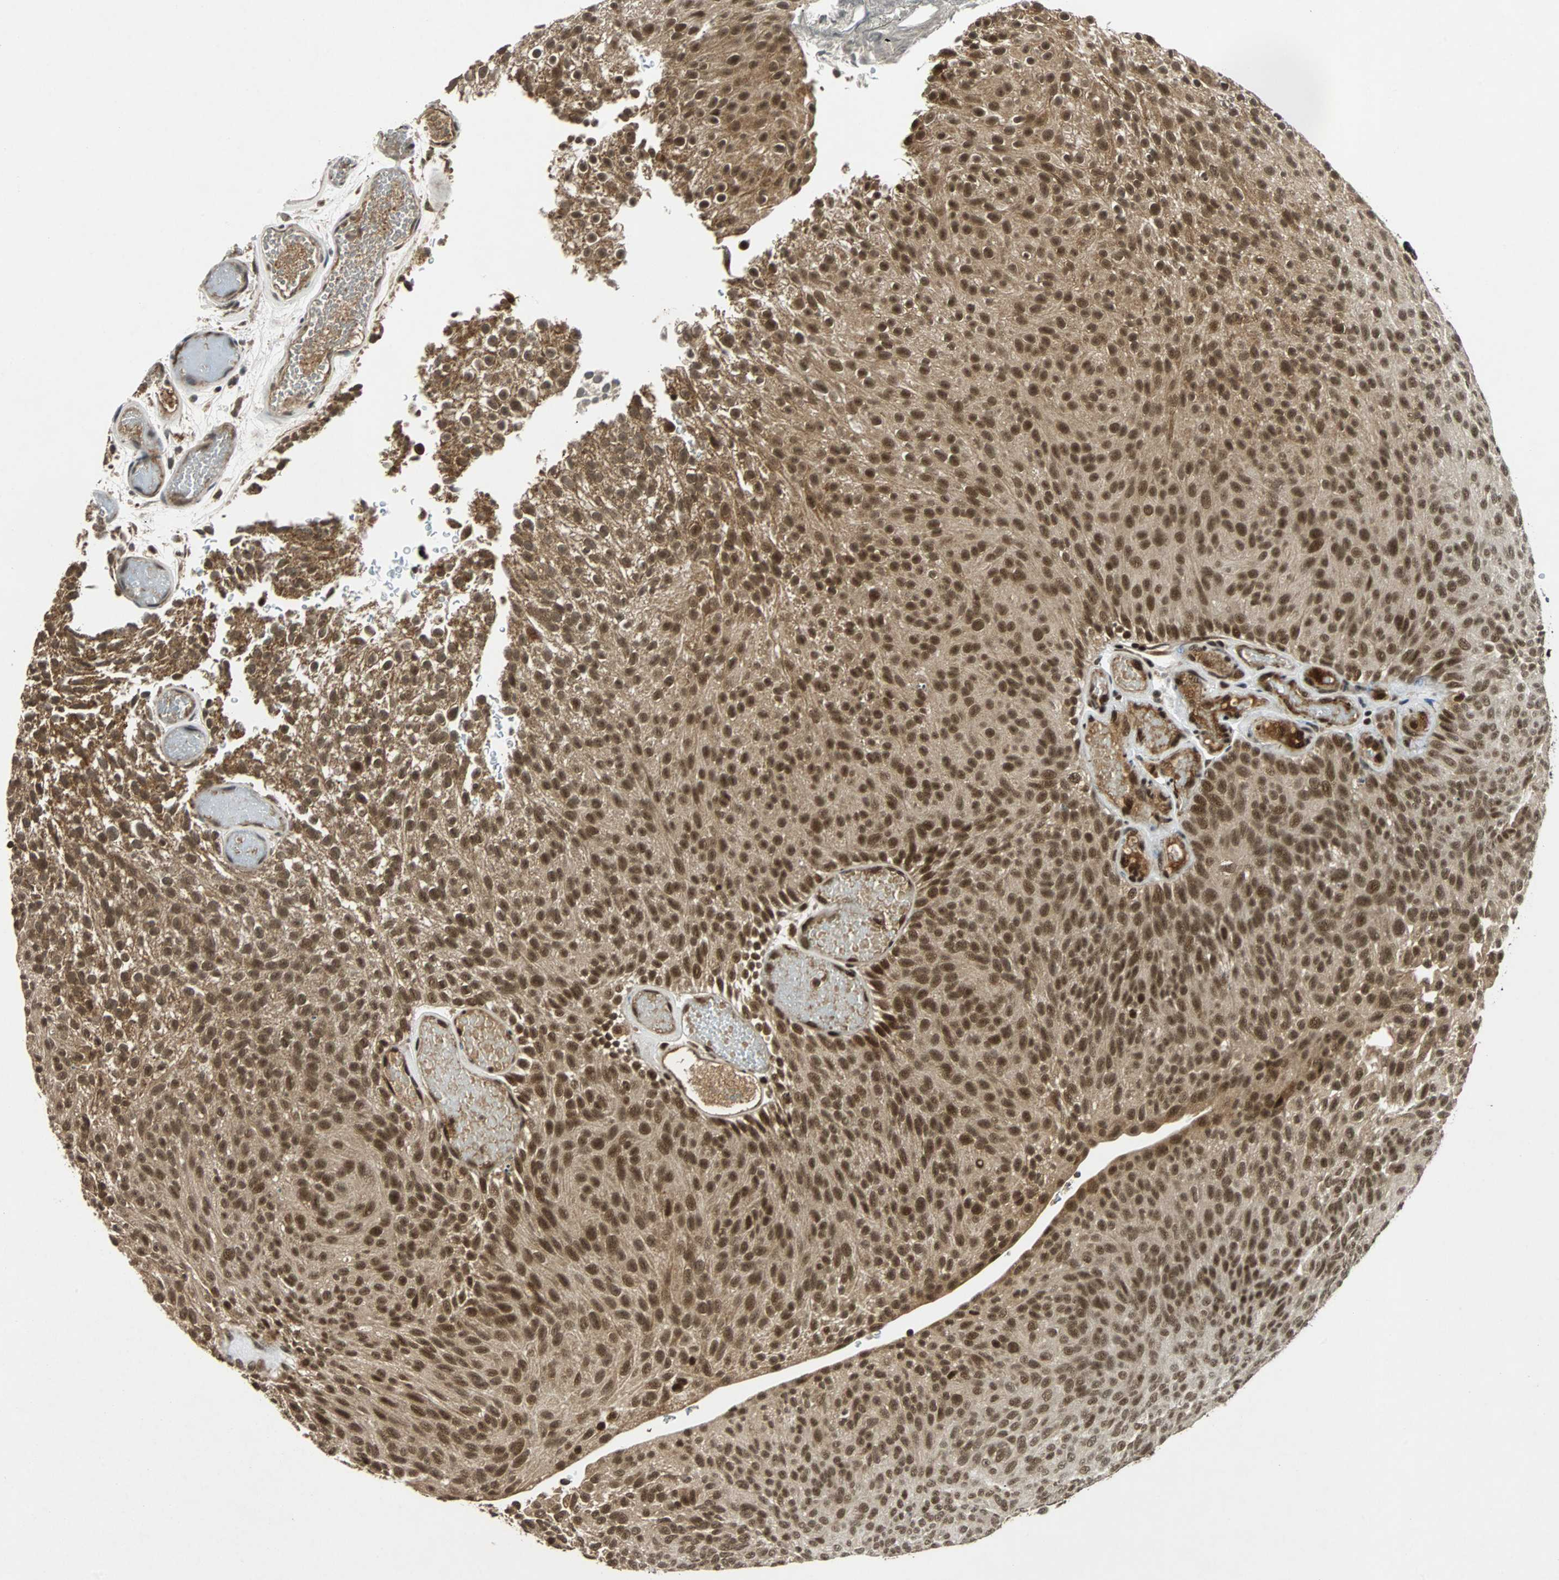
{"staining": {"intensity": "strong", "quantity": ">75%", "location": "cytoplasmic/membranous,nuclear"}, "tissue": "urothelial cancer", "cell_type": "Tumor cells", "image_type": "cancer", "snomed": [{"axis": "morphology", "description": "Urothelial carcinoma, Low grade"}, {"axis": "topography", "description": "Urinary bladder"}], "caption": "High-power microscopy captured an immunohistochemistry (IHC) micrograph of urothelial cancer, revealing strong cytoplasmic/membranous and nuclear staining in approximately >75% of tumor cells. (IHC, brightfield microscopy, high magnification).", "gene": "TAF5", "patient": {"sex": "male", "age": 78}}